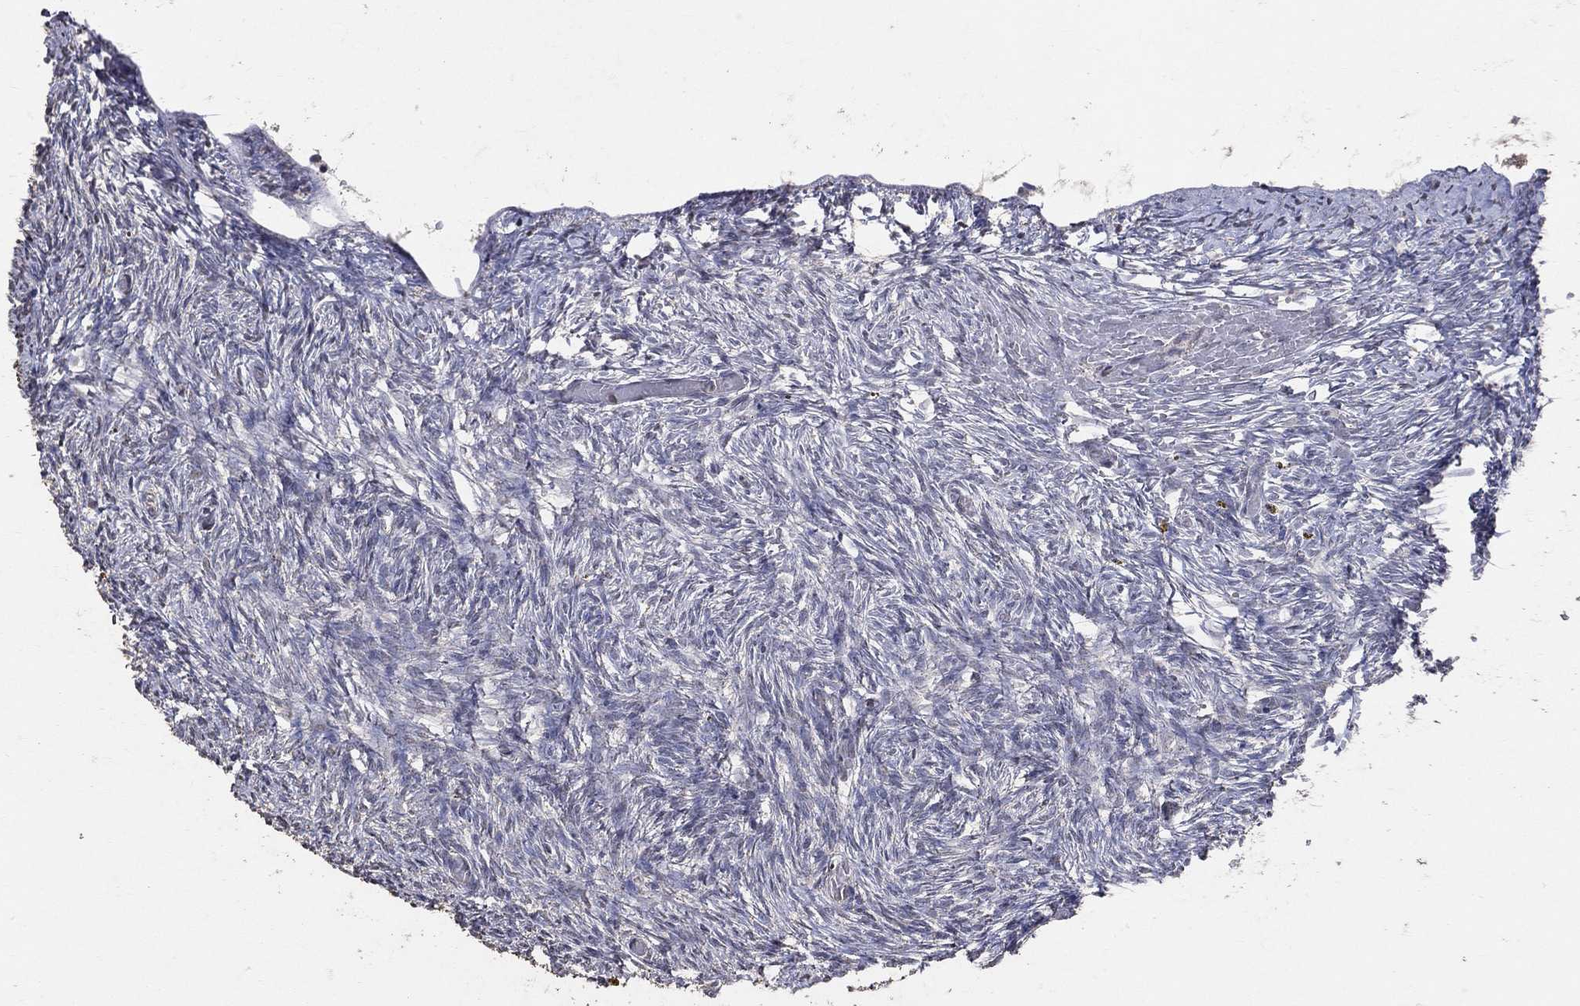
{"staining": {"intensity": "negative", "quantity": "none", "location": "none"}, "tissue": "ovary", "cell_type": "Follicle cells", "image_type": "normal", "snomed": [{"axis": "morphology", "description": "Normal tissue, NOS"}, {"axis": "topography", "description": "Ovary"}], "caption": "This is a histopathology image of IHC staining of normal ovary, which shows no staining in follicle cells. The staining was performed using DAB to visualize the protein expression in brown, while the nuclei were stained in blue with hematoxylin (Magnification: 20x).", "gene": "LY6K", "patient": {"sex": "female", "age": 39}}